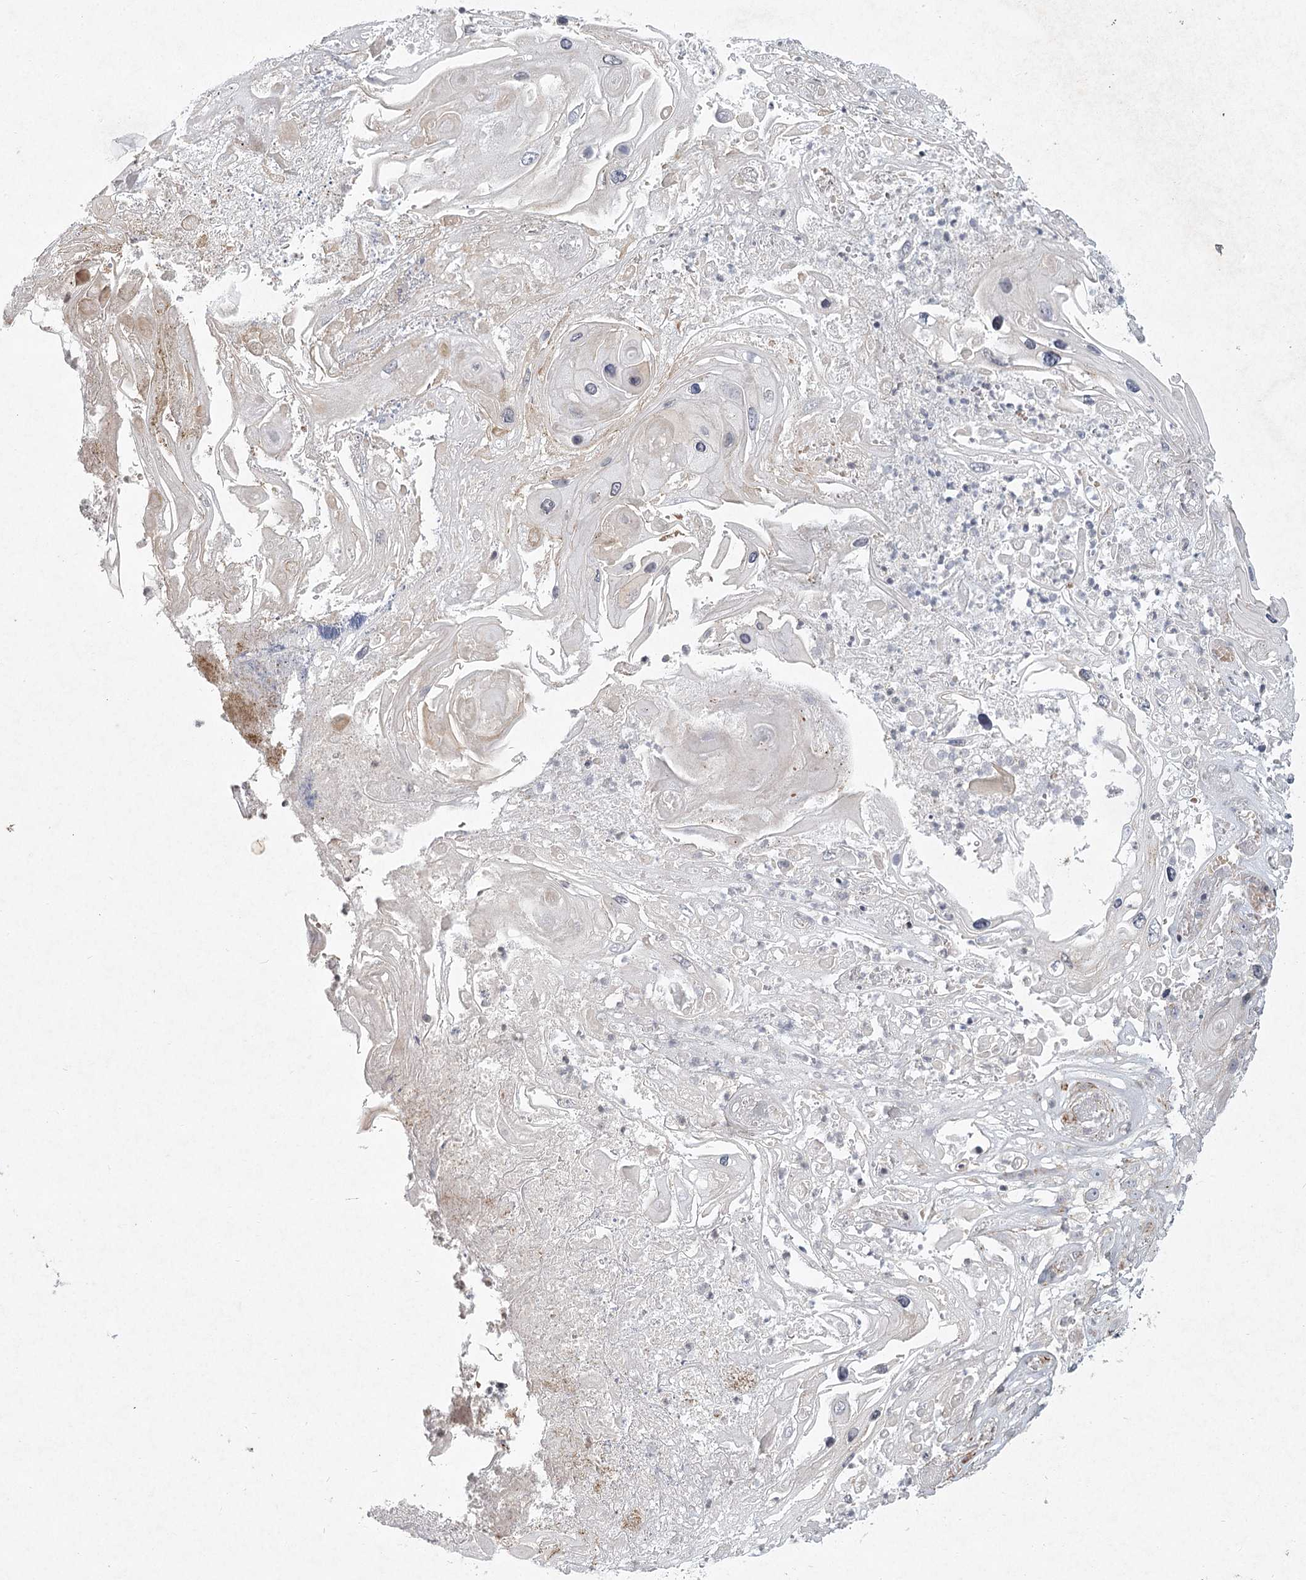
{"staining": {"intensity": "negative", "quantity": "none", "location": "none"}, "tissue": "skin cancer", "cell_type": "Tumor cells", "image_type": "cancer", "snomed": [{"axis": "morphology", "description": "Squamous cell carcinoma, NOS"}, {"axis": "topography", "description": "Skin"}], "caption": "DAB (3,3'-diaminobenzidine) immunohistochemical staining of squamous cell carcinoma (skin) demonstrates no significant positivity in tumor cells.", "gene": "MEPE", "patient": {"sex": "male", "age": 55}}